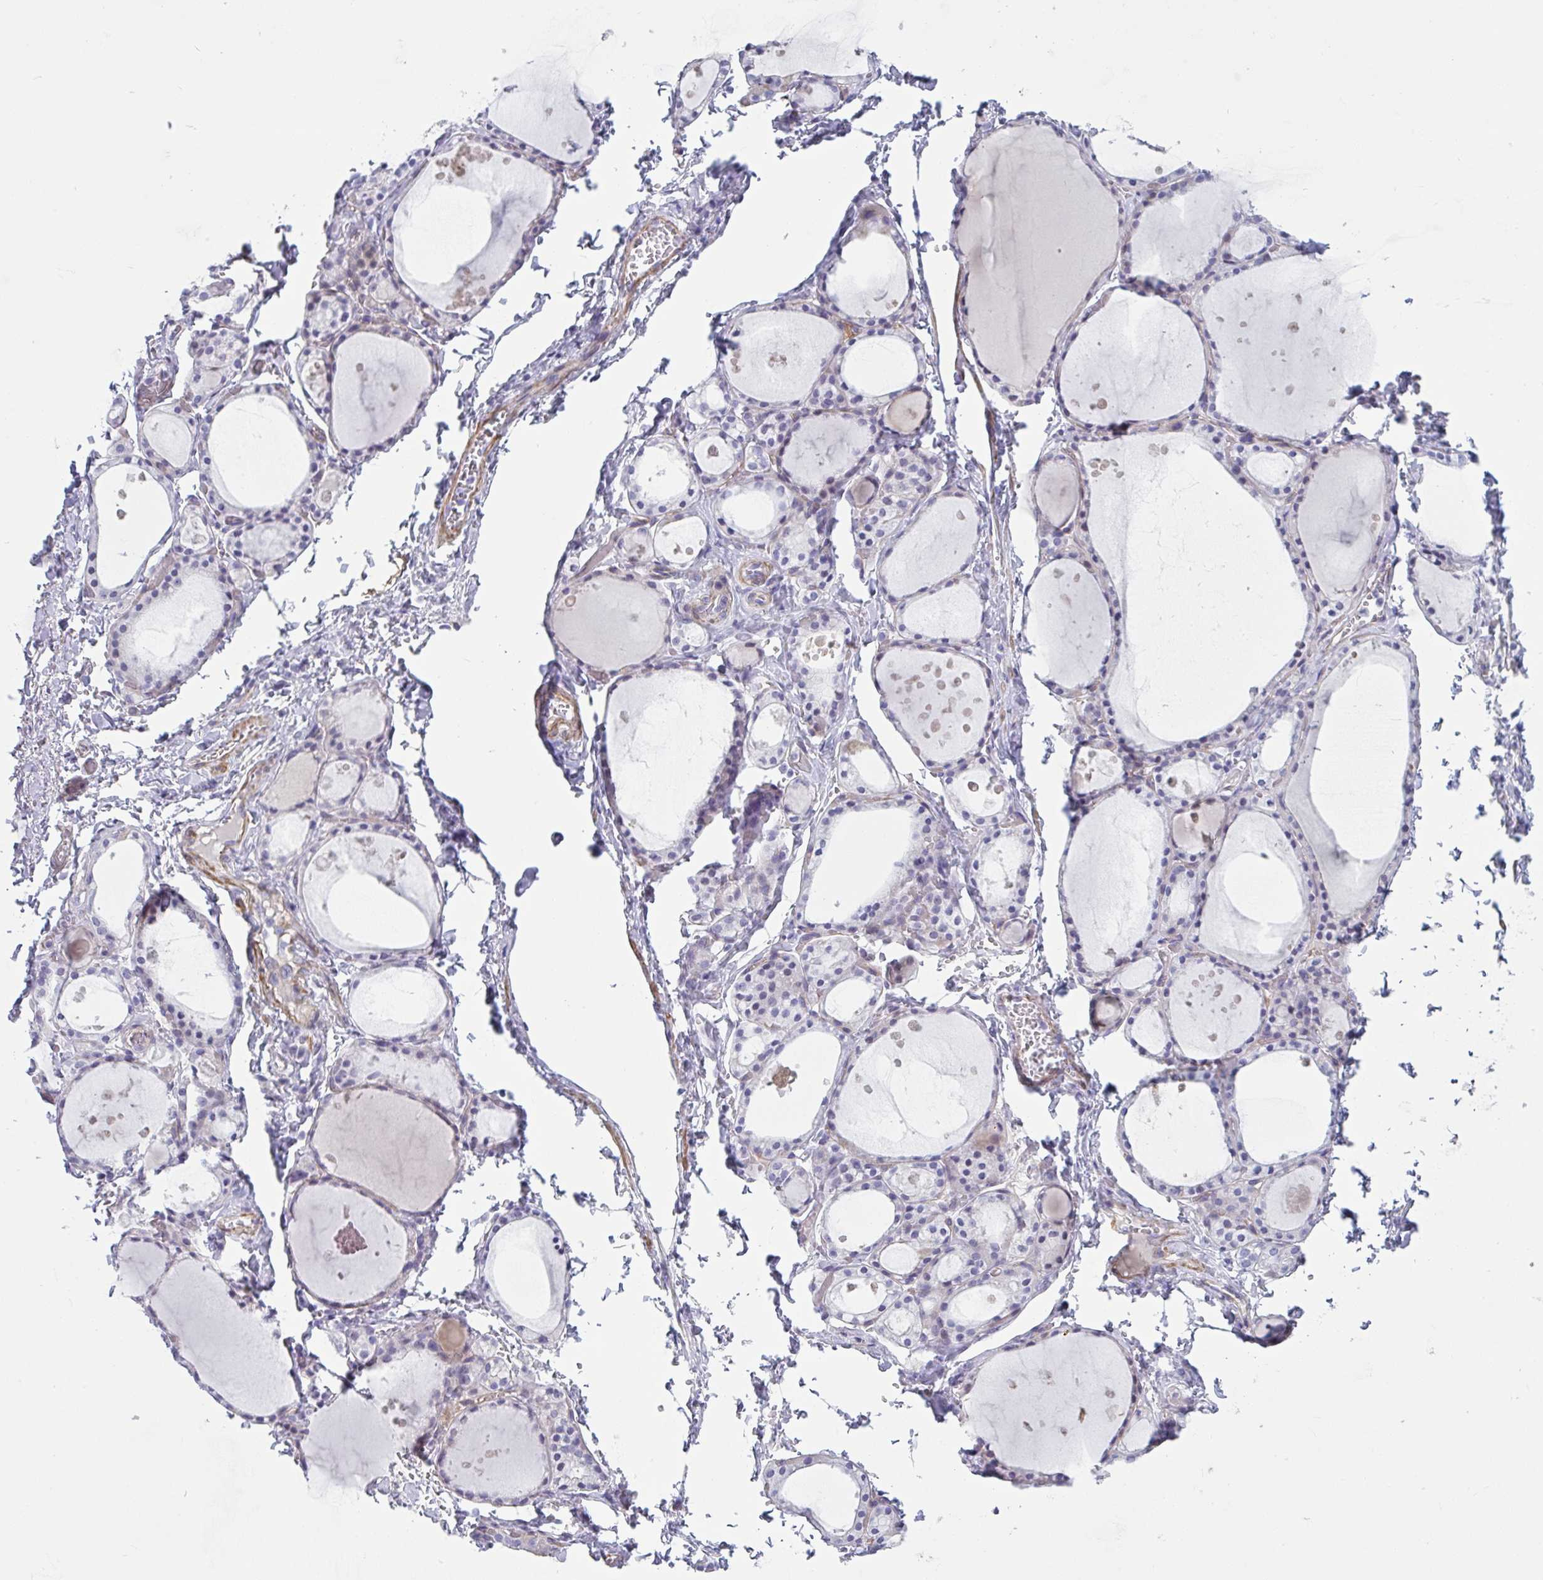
{"staining": {"intensity": "negative", "quantity": "none", "location": "none"}, "tissue": "thyroid gland", "cell_type": "Glandular cells", "image_type": "normal", "snomed": [{"axis": "morphology", "description": "Normal tissue, NOS"}, {"axis": "topography", "description": "Thyroid gland"}], "caption": "Glandular cells are negative for protein expression in benign human thyroid gland. (DAB (3,3'-diaminobenzidine) IHC, high magnification).", "gene": "OR5P3", "patient": {"sex": "male", "age": 68}}